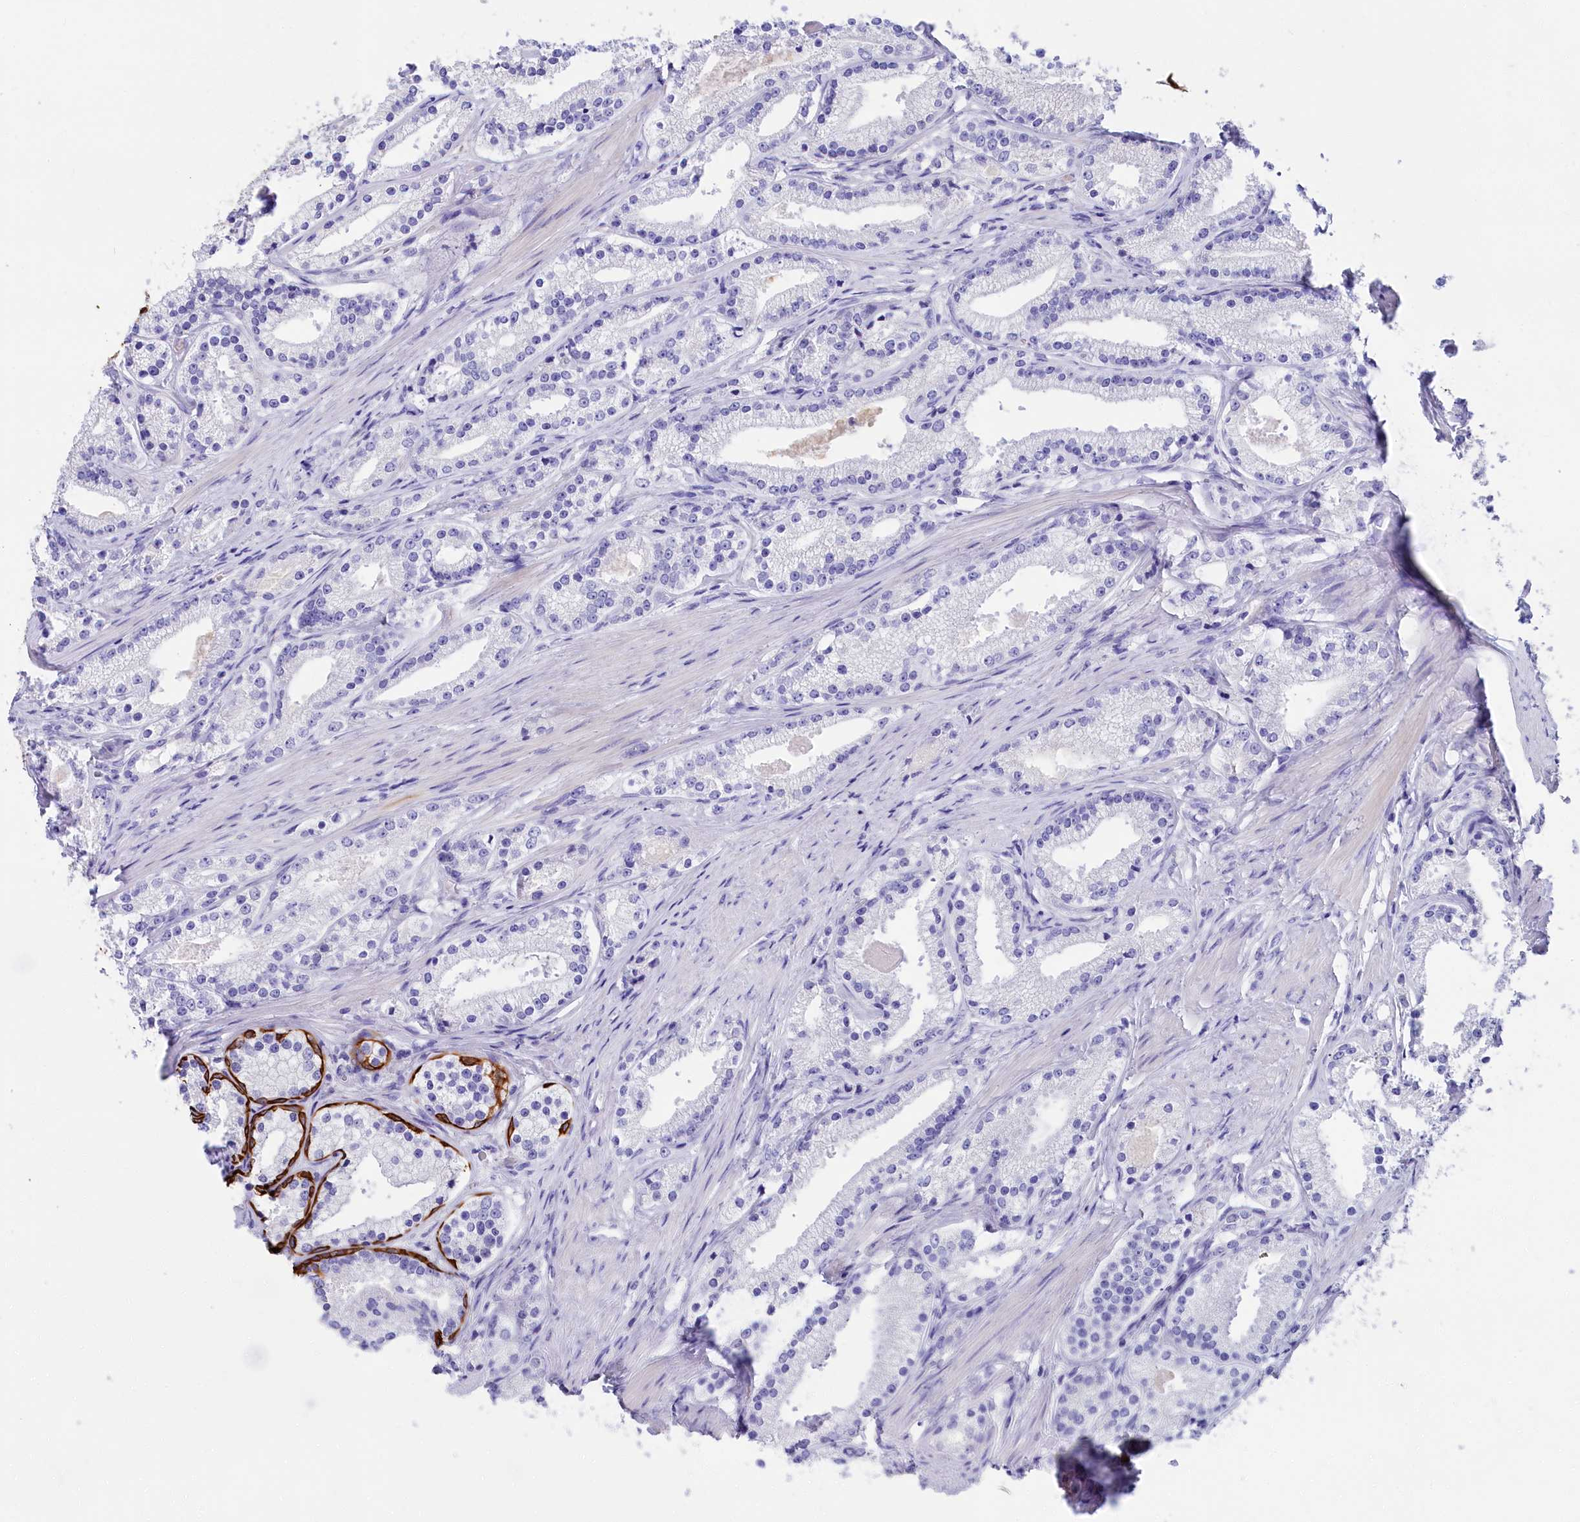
{"staining": {"intensity": "negative", "quantity": "none", "location": "none"}, "tissue": "prostate cancer", "cell_type": "Tumor cells", "image_type": "cancer", "snomed": [{"axis": "morphology", "description": "Adenocarcinoma, Low grade"}, {"axis": "topography", "description": "Prostate"}], "caption": "Immunohistochemistry (IHC) image of adenocarcinoma (low-grade) (prostate) stained for a protein (brown), which displays no expression in tumor cells. Nuclei are stained in blue.", "gene": "SULT2A1", "patient": {"sex": "male", "age": 57}}